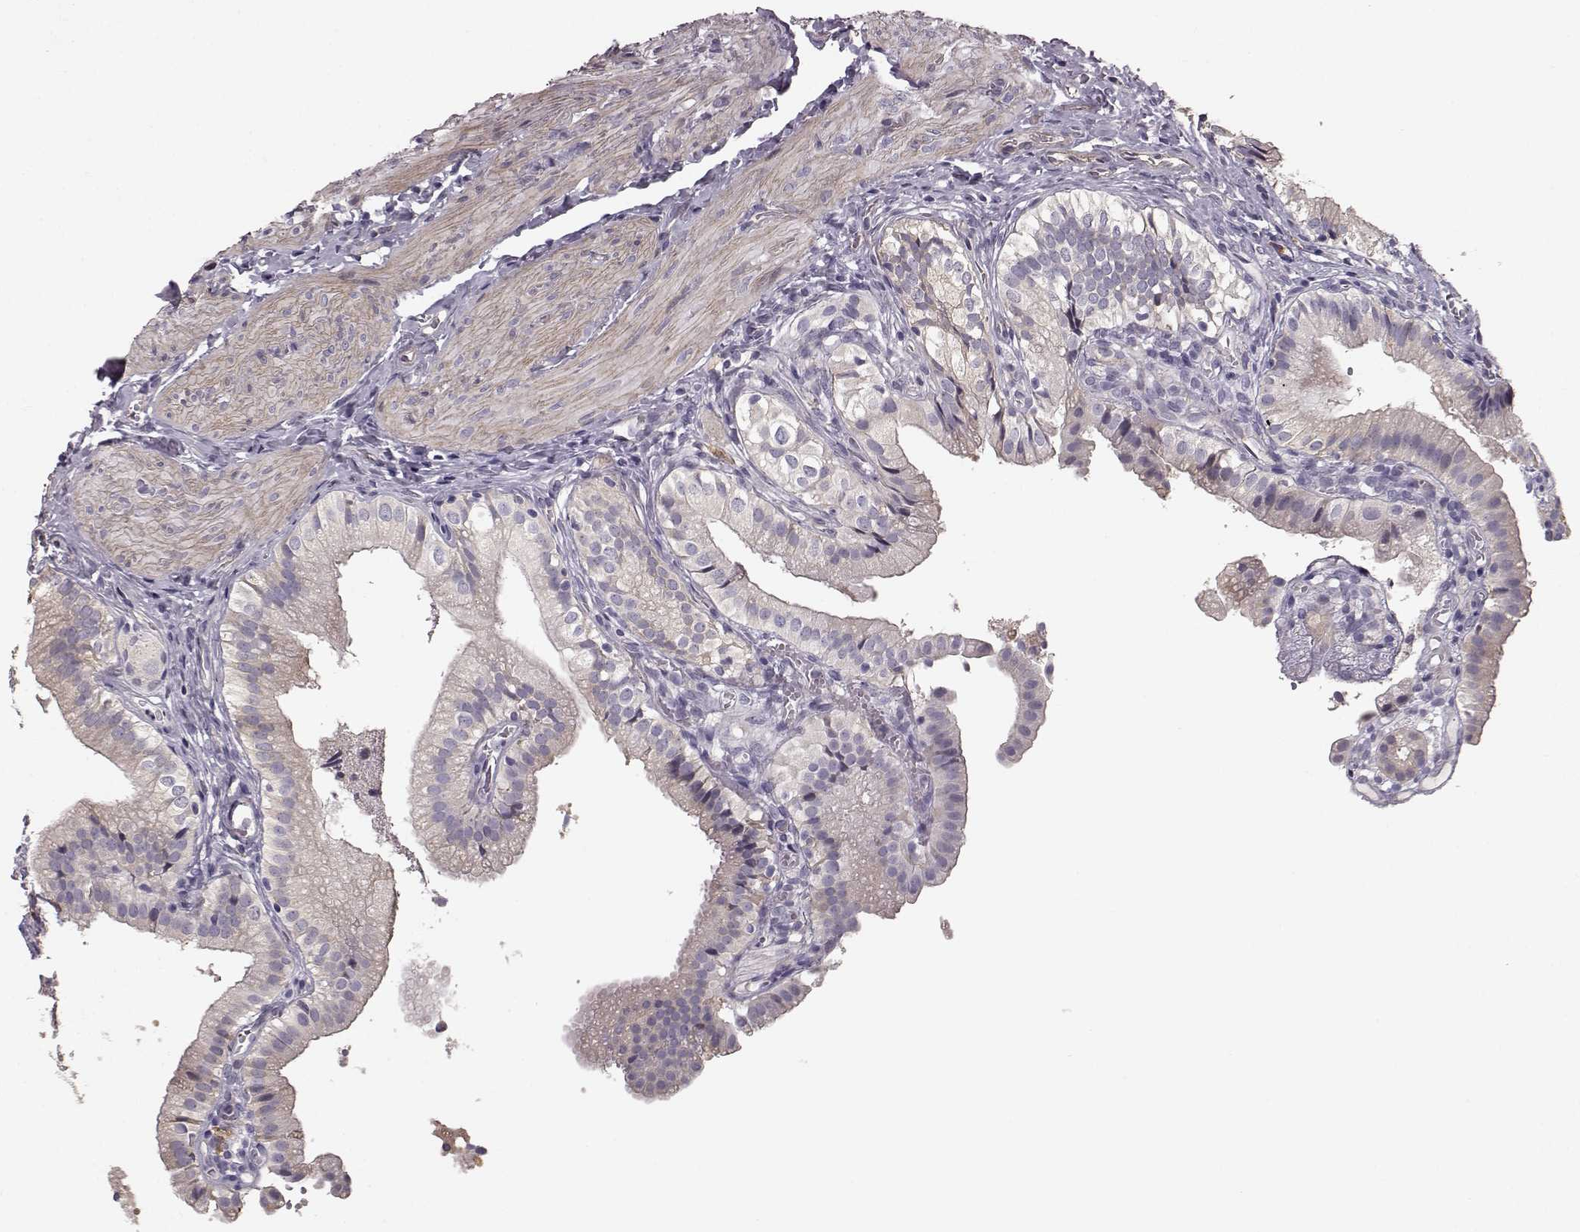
{"staining": {"intensity": "negative", "quantity": "none", "location": "none"}, "tissue": "gallbladder", "cell_type": "Glandular cells", "image_type": "normal", "snomed": [{"axis": "morphology", "description": "Normal tissue, NOS"}, {"axis": "topography", "description": "Gallbladder"}], "caption": "This is a histopathology image of immunohistochemistry staining of unremarkable gallbladder, which shows no staining in glandular cells.", "gene": "GPR50", "patient": {"sex": "female", "age": 47}}